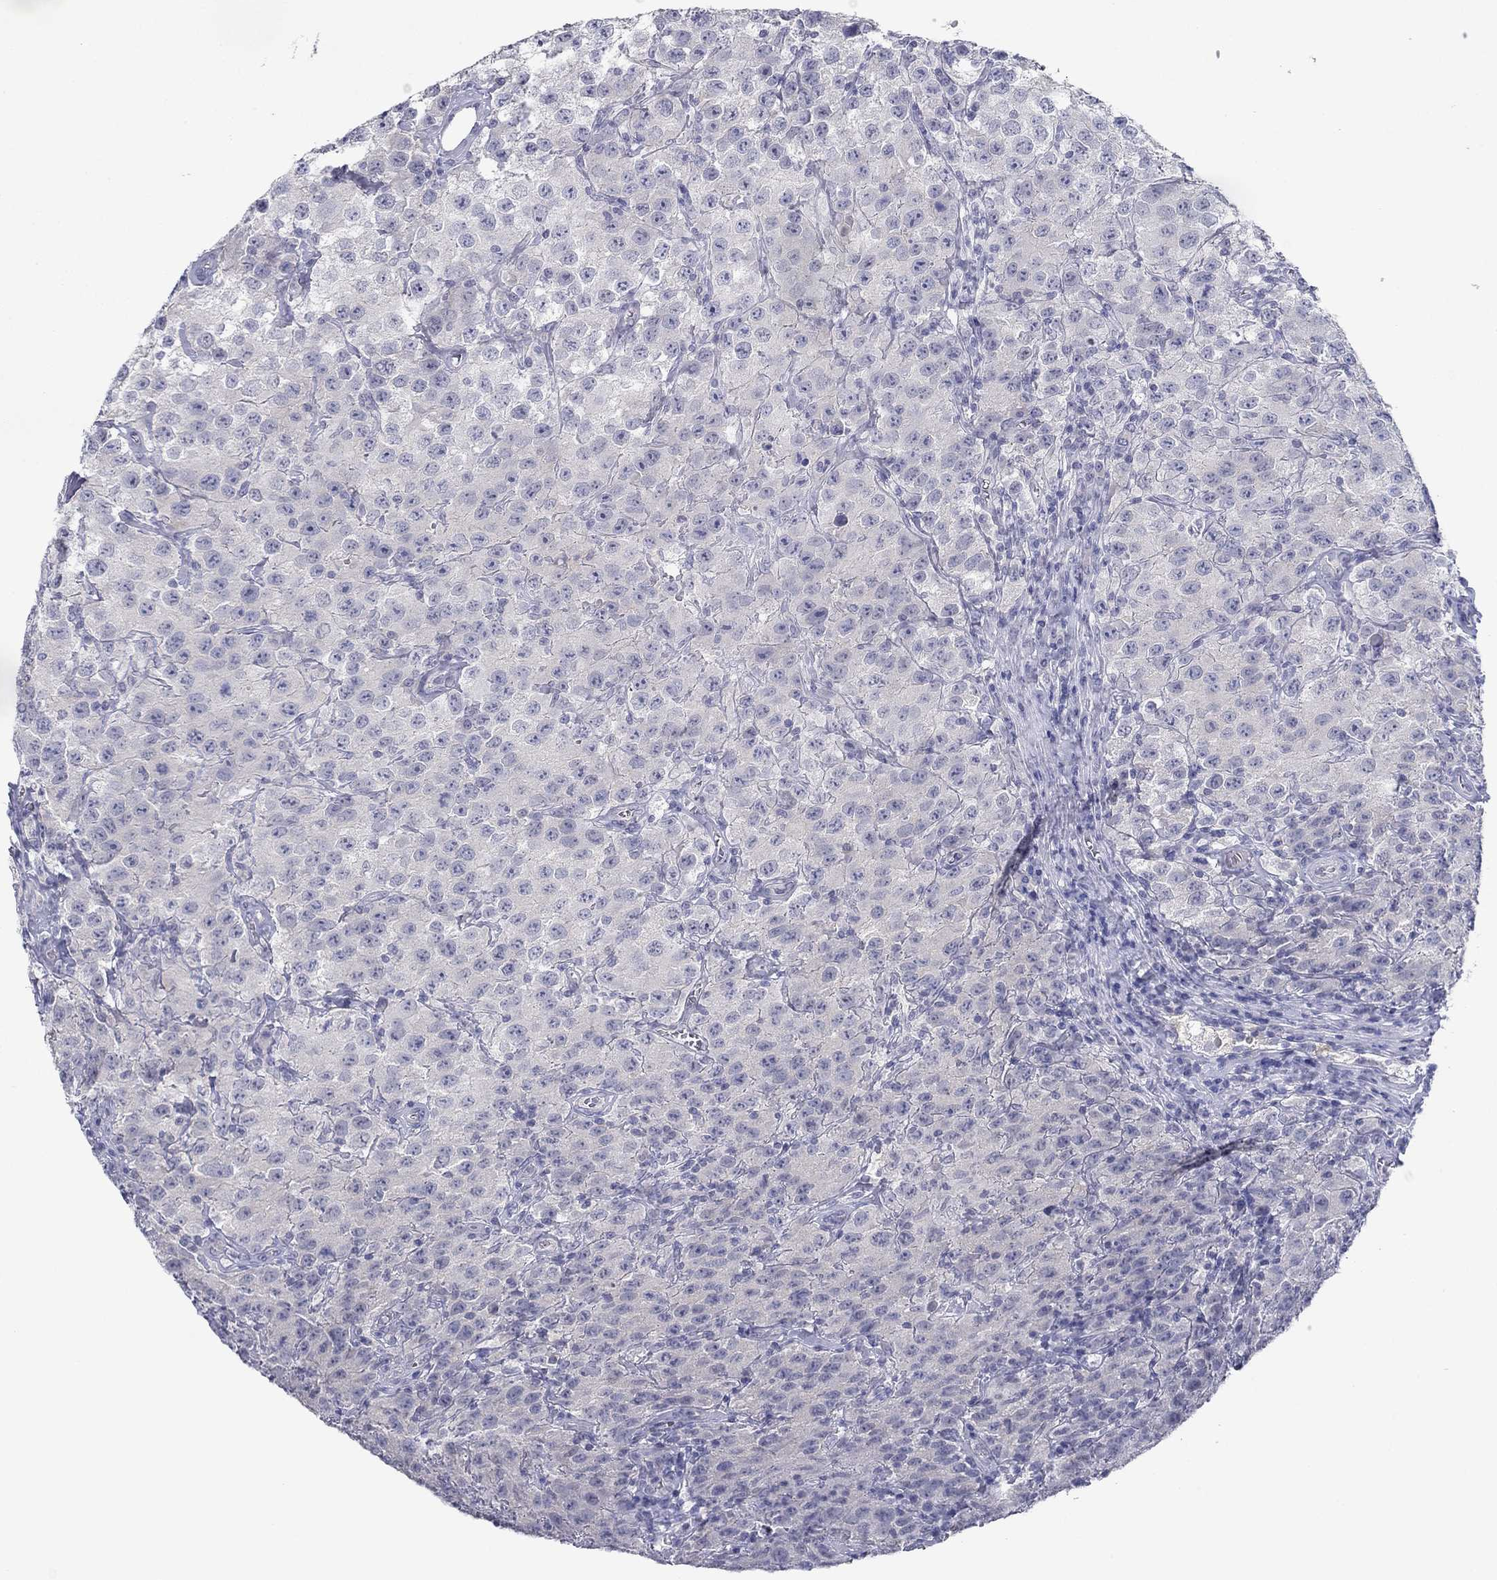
{"staining": {"intensity": "negative", "quantity": "none", "location": "none"}, "tissue": "testis cancer", "cell_type": "Tumor cells", "image_type": "cancer", "snomed": [{"axis": "morphology", "description": "Seminoma, NOS"}, {"axis": "topography", "description": "Testis"}], "caption": "An image of human testis seminoma is negative for staining in tumor cells. (DAB immunohistochemistry (IHC) visualized using brightfield microscopy, high magnification).", "gene": "PLS1", "patient": {"sex": "male", "age": 52}}